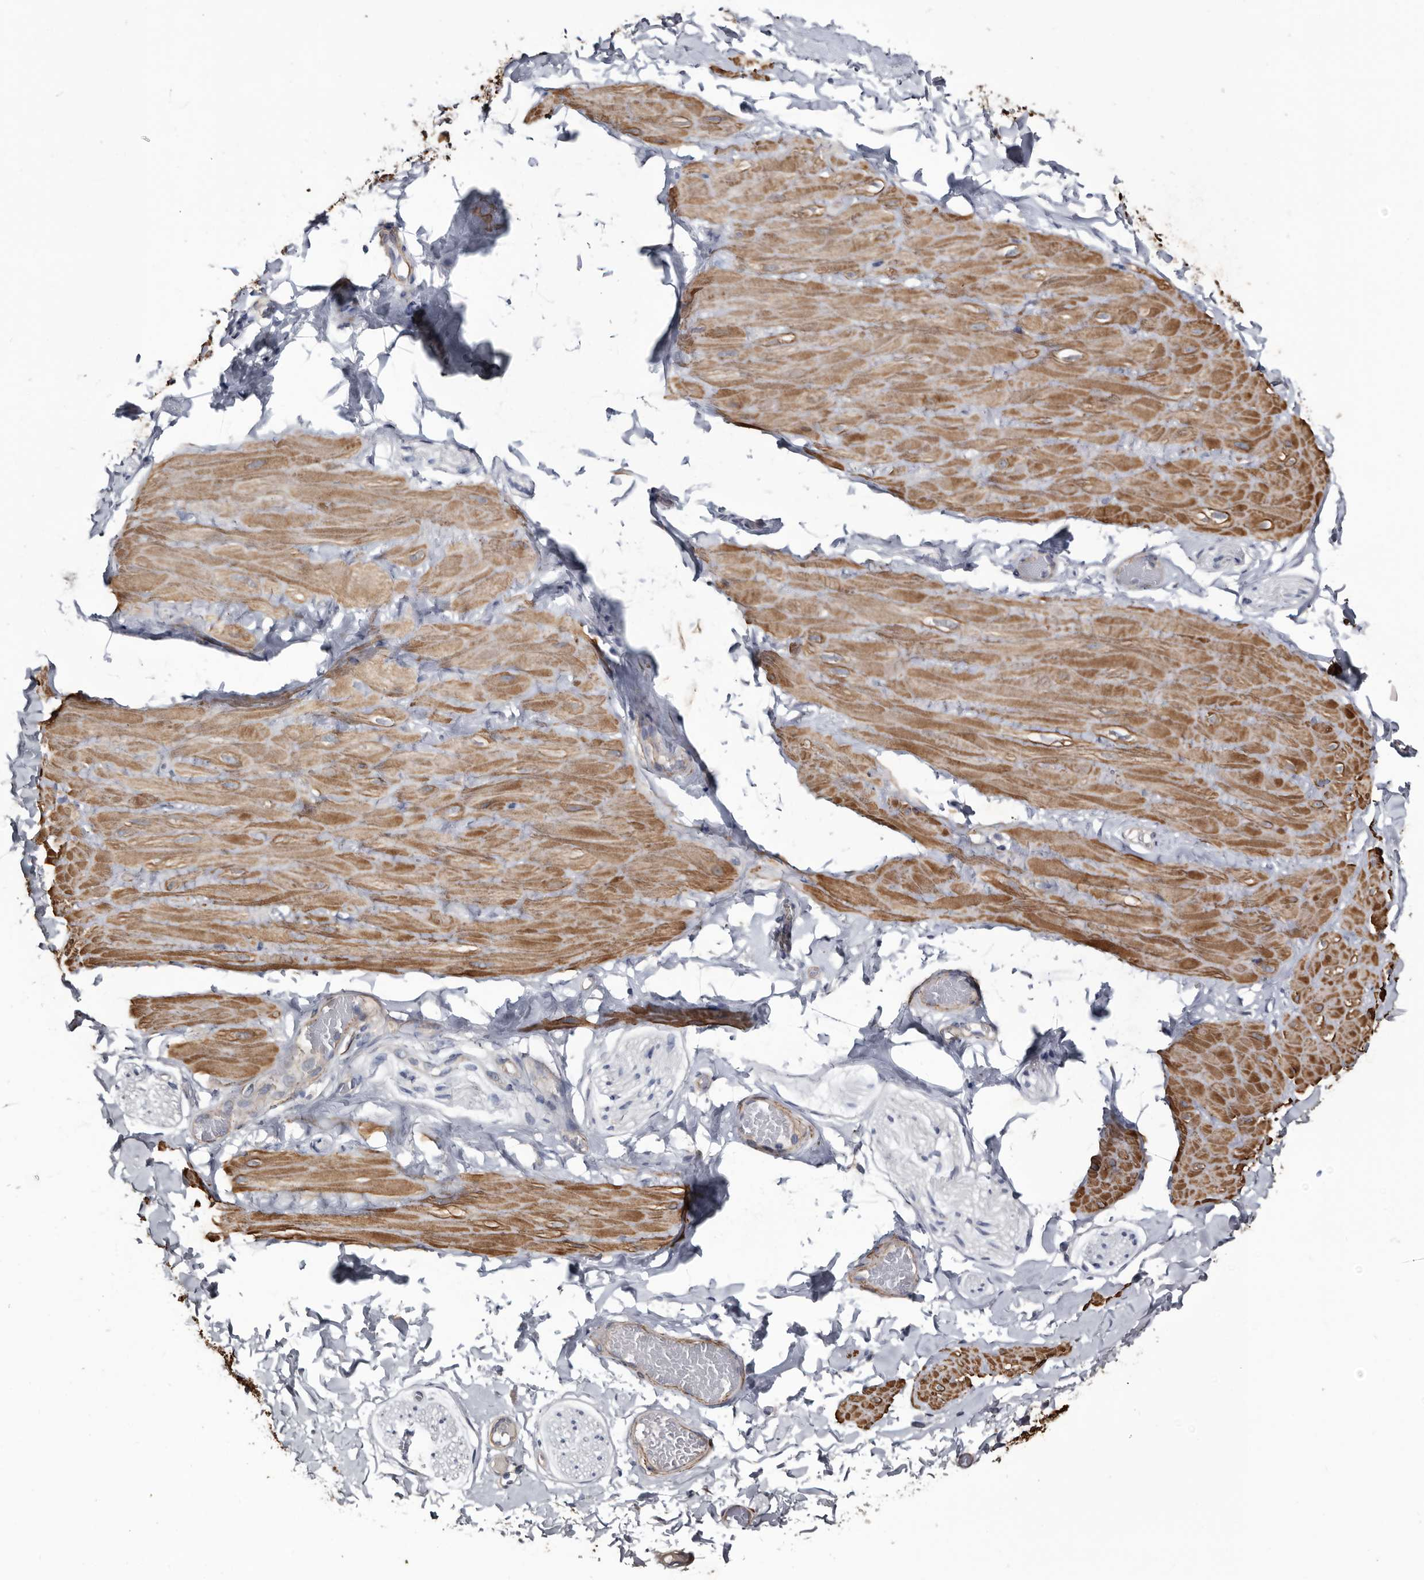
{"staining": {"intensity": "negative", "quantity": "none", "location": "none"}, "tissue": "adipose tissue", "cell_type": "Adipocytes", "image_type": "normal", "snomed": [{"axis": "morphology", "description": "Normal tissue, NOS"}, {"axis": "topography", "description": "Adipose tissue"}, {"axis": "topography", "description": "Vascular tissue"}, {"axis": "topography", "description": "Peripheral nerve tissue"}], "caption": "Adipose tissue stained for a protein using immunohistochemistry (IHC) reveals no expression adipocytes.", "gene": "IARS1", "patient": {"sex": "male", "age": 25}}